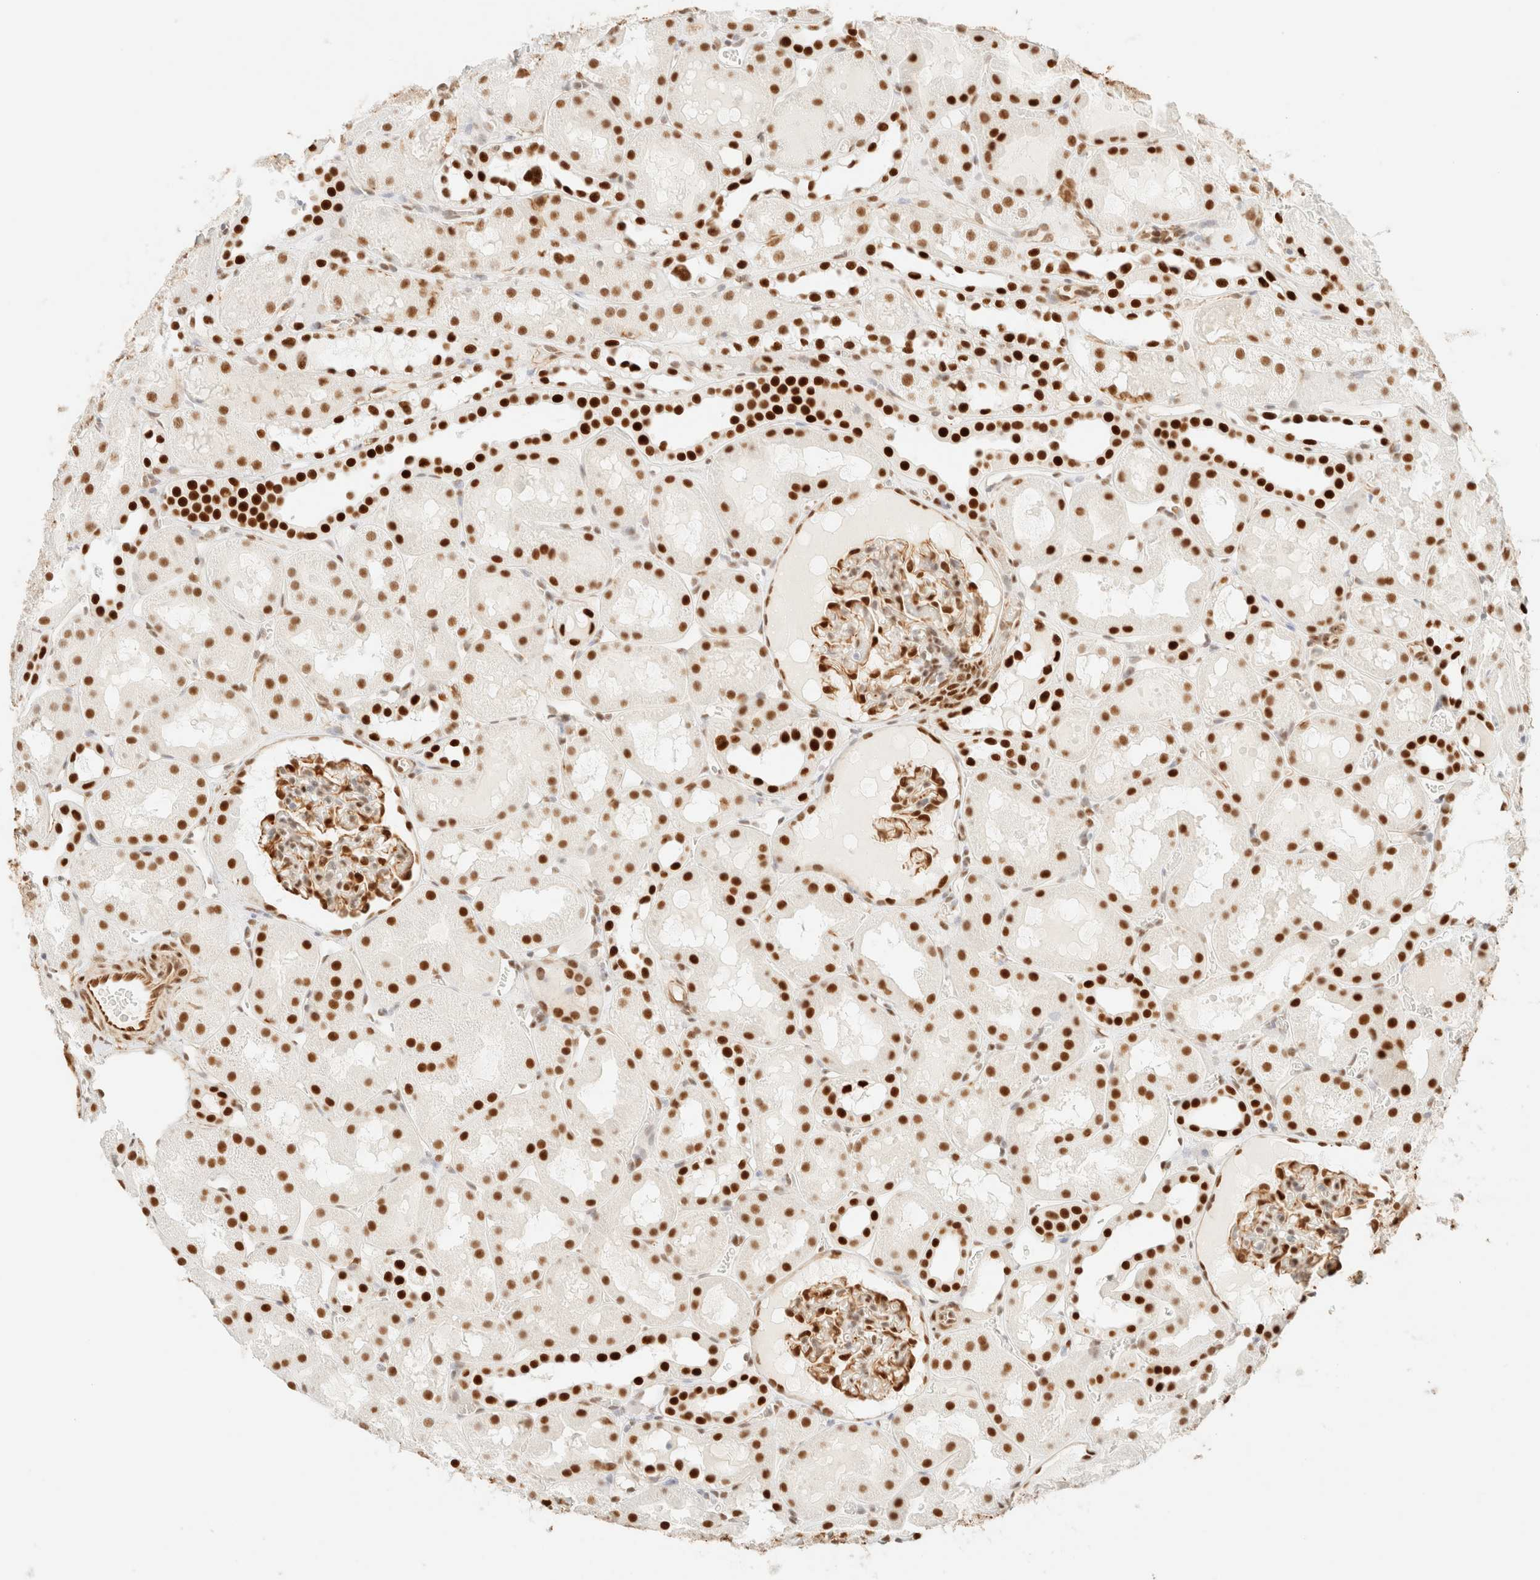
{"staining": {"intensity": "strong", "quantity": "25%-75%", "location": "nuclear"}, "tissue": "kidney", "cell_type": "Cells in glomeruli", "image_type": "normal", "snomed": [{"axis": "morphology", "description": "Normal tissue, NOS"}, {"axis": "topography", "description": "Kidney"}, {"axis": "topography", "description": "Urinary bladder"}], "caption": "Immunohistochemistry (IHC) of unremarkable kidney demonstrates high levels of strong nuclear expression in about 25%-75% of cells in glomeruli.", "gene": "ZSCAN18", "patient": {"sex": "male", "age": 16}}